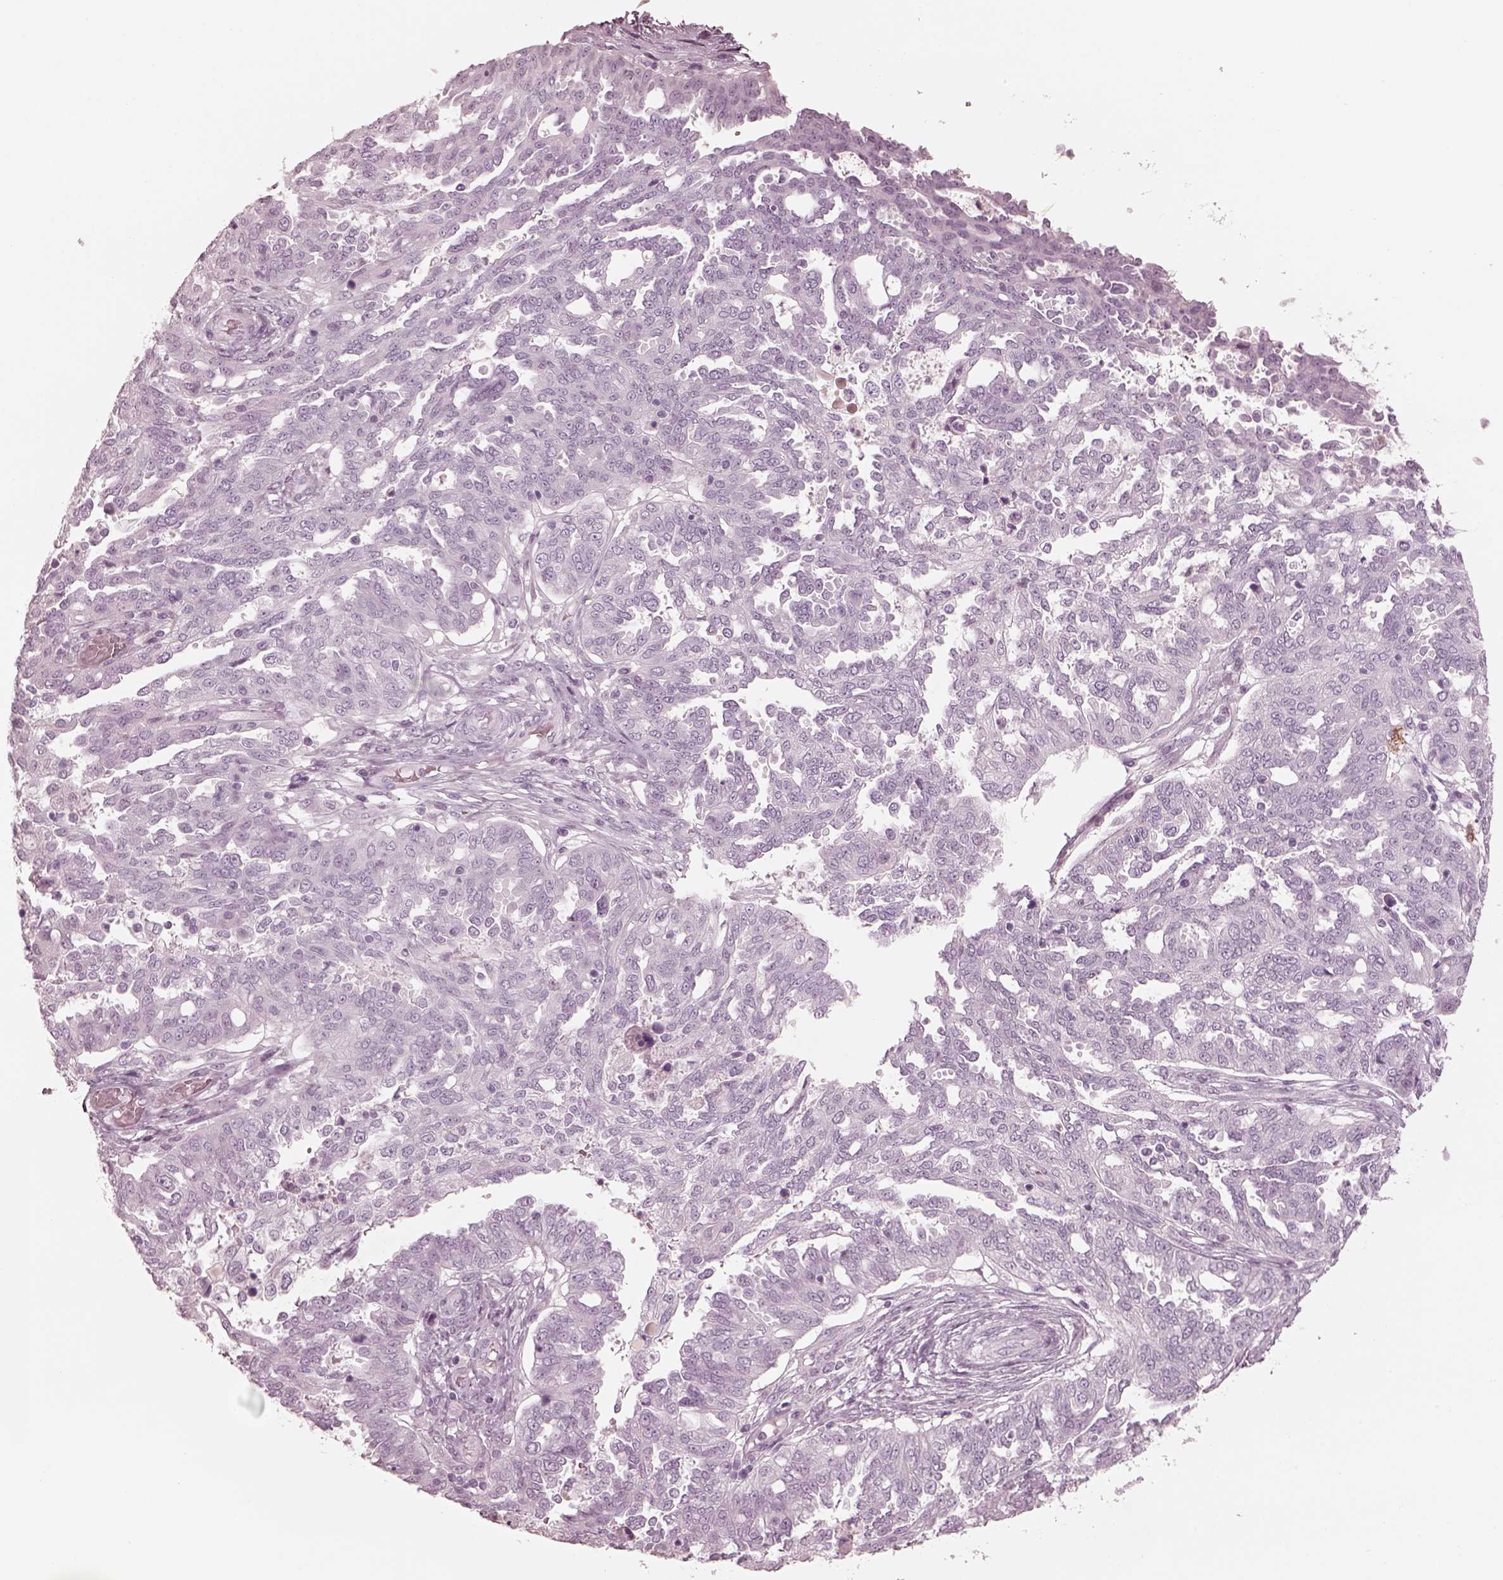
{"staining": {"intensity": "negative", "quantity": "none", "location": "none"}, "tissue": "ovarian cancer", "cell_type": "Tumor cells", "image_type": "cancer", "snomed": [{"axis": "morphology", "description": "Cystadenocarcinoma, serous, NOS"}, {"axis": "topography", "description": "Ovary"}], "caption": "High magnification brightfield microscopy of ovarian cancer (serous cystadenocarcinoma) stained with DAB (3,3'-diaminobenzidine) (brown) and counterstained with hematoxylin (blue): tumor cells show no significant positivity. (Stains: DAB (3,3'-diaminobenzidine) immunohistochemistry with hematoxylin counter stain, Microscopy: brightfield microscopy at high magnification).", "gene": "C2orf81", "patient": {"sex": "female", "age": 67}}